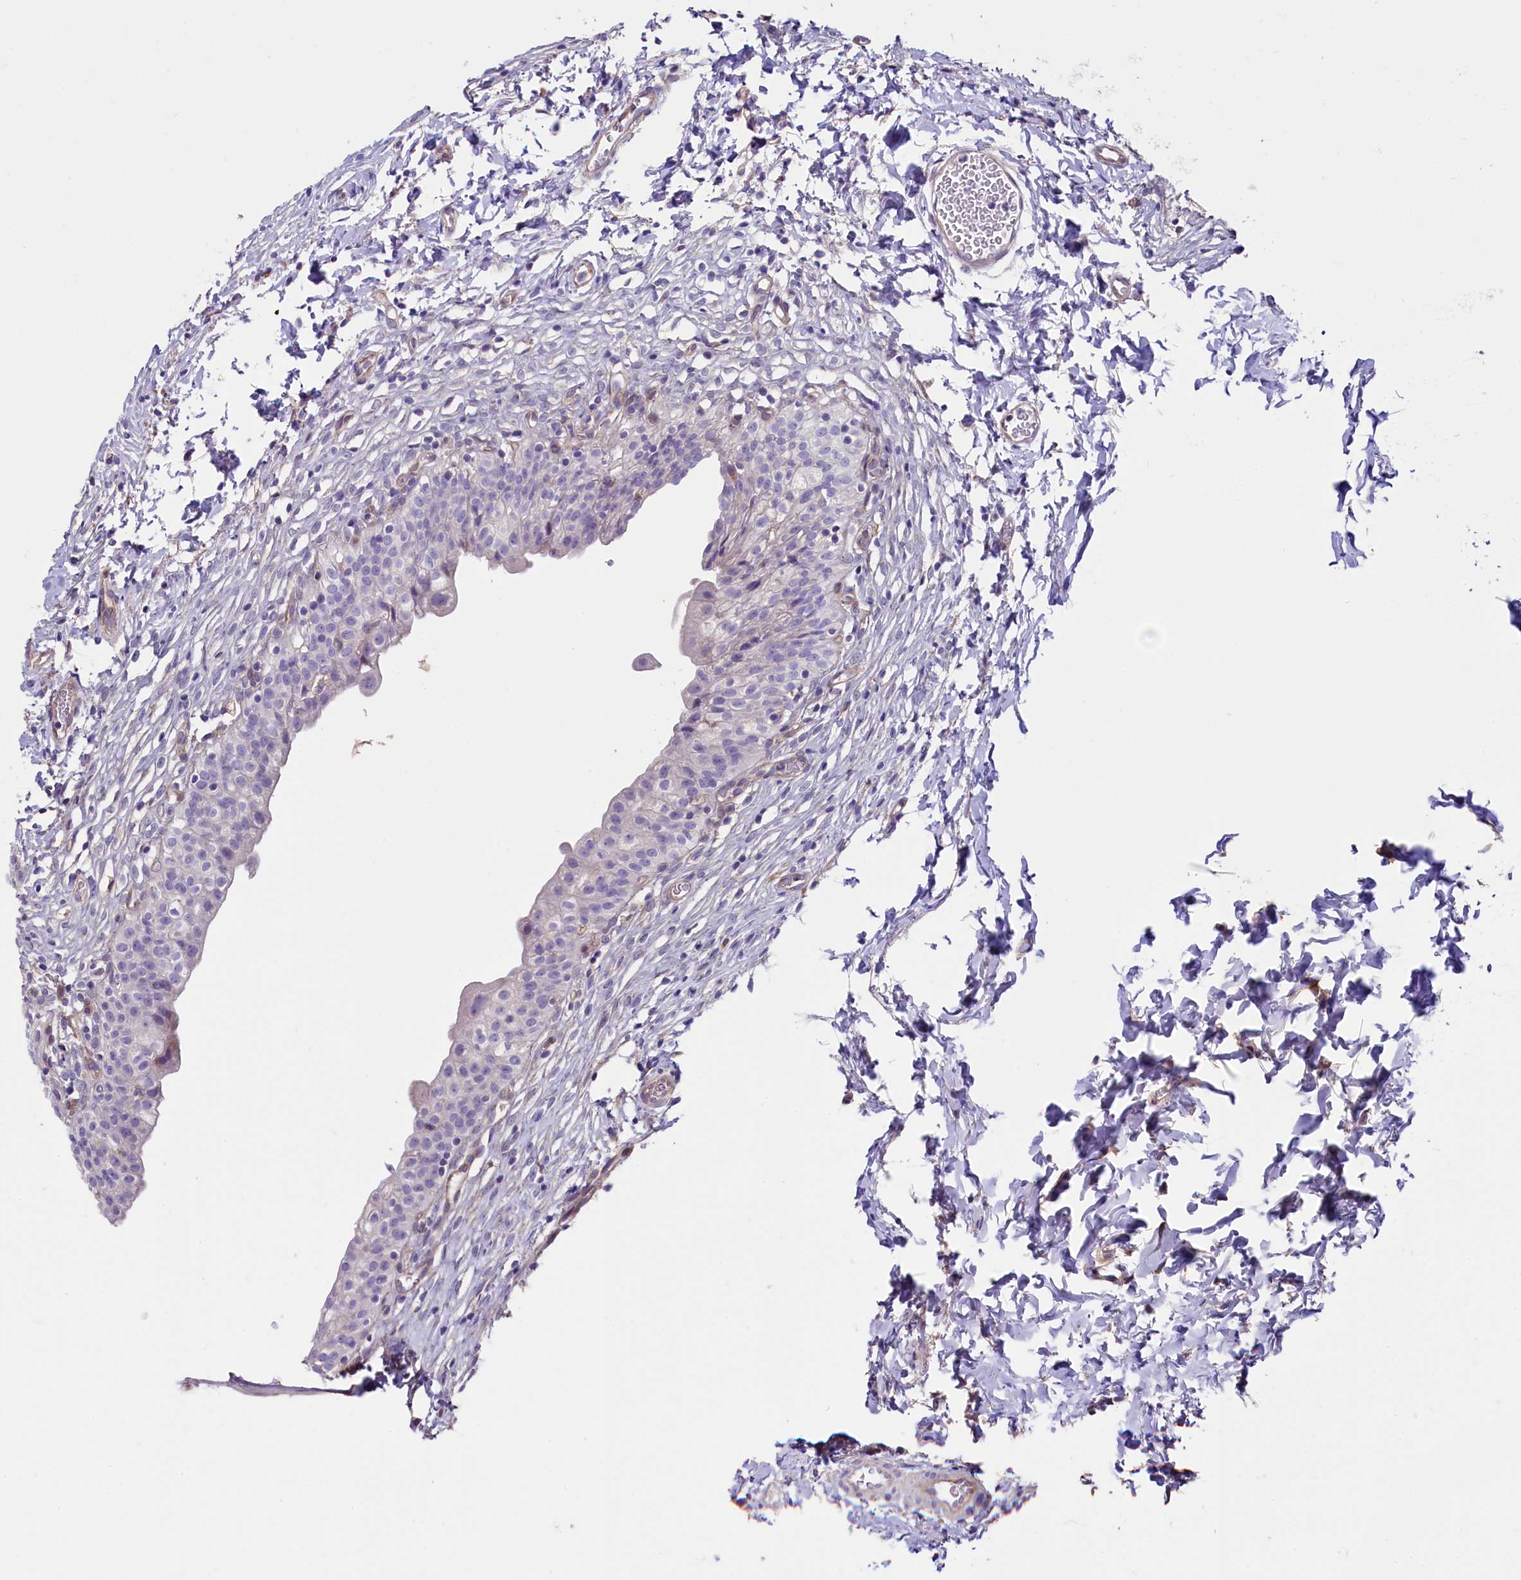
{"staining": {"intensity": "negative", "quantity": "none", "location": "none"}, "tissue": "urinary bladder", "cell_type": "Urothelial cells", "image_type": "normal", "snomed": [{"axis": "morphology", "description": "Normal tissue, NOS"}, {"axis": "topography", "description": "Urinary bladder"}], "caption": "Immunohistochemistry image of normal urinary bladder: urinary bladder stained with DAB reveals no significant protein expression in urothelial cells. (DAB immunohistochemistry (IHC) with hematoxylin counter stain).", "gene": "GPR108", "patient": {"sex": "male", "age": 55}}